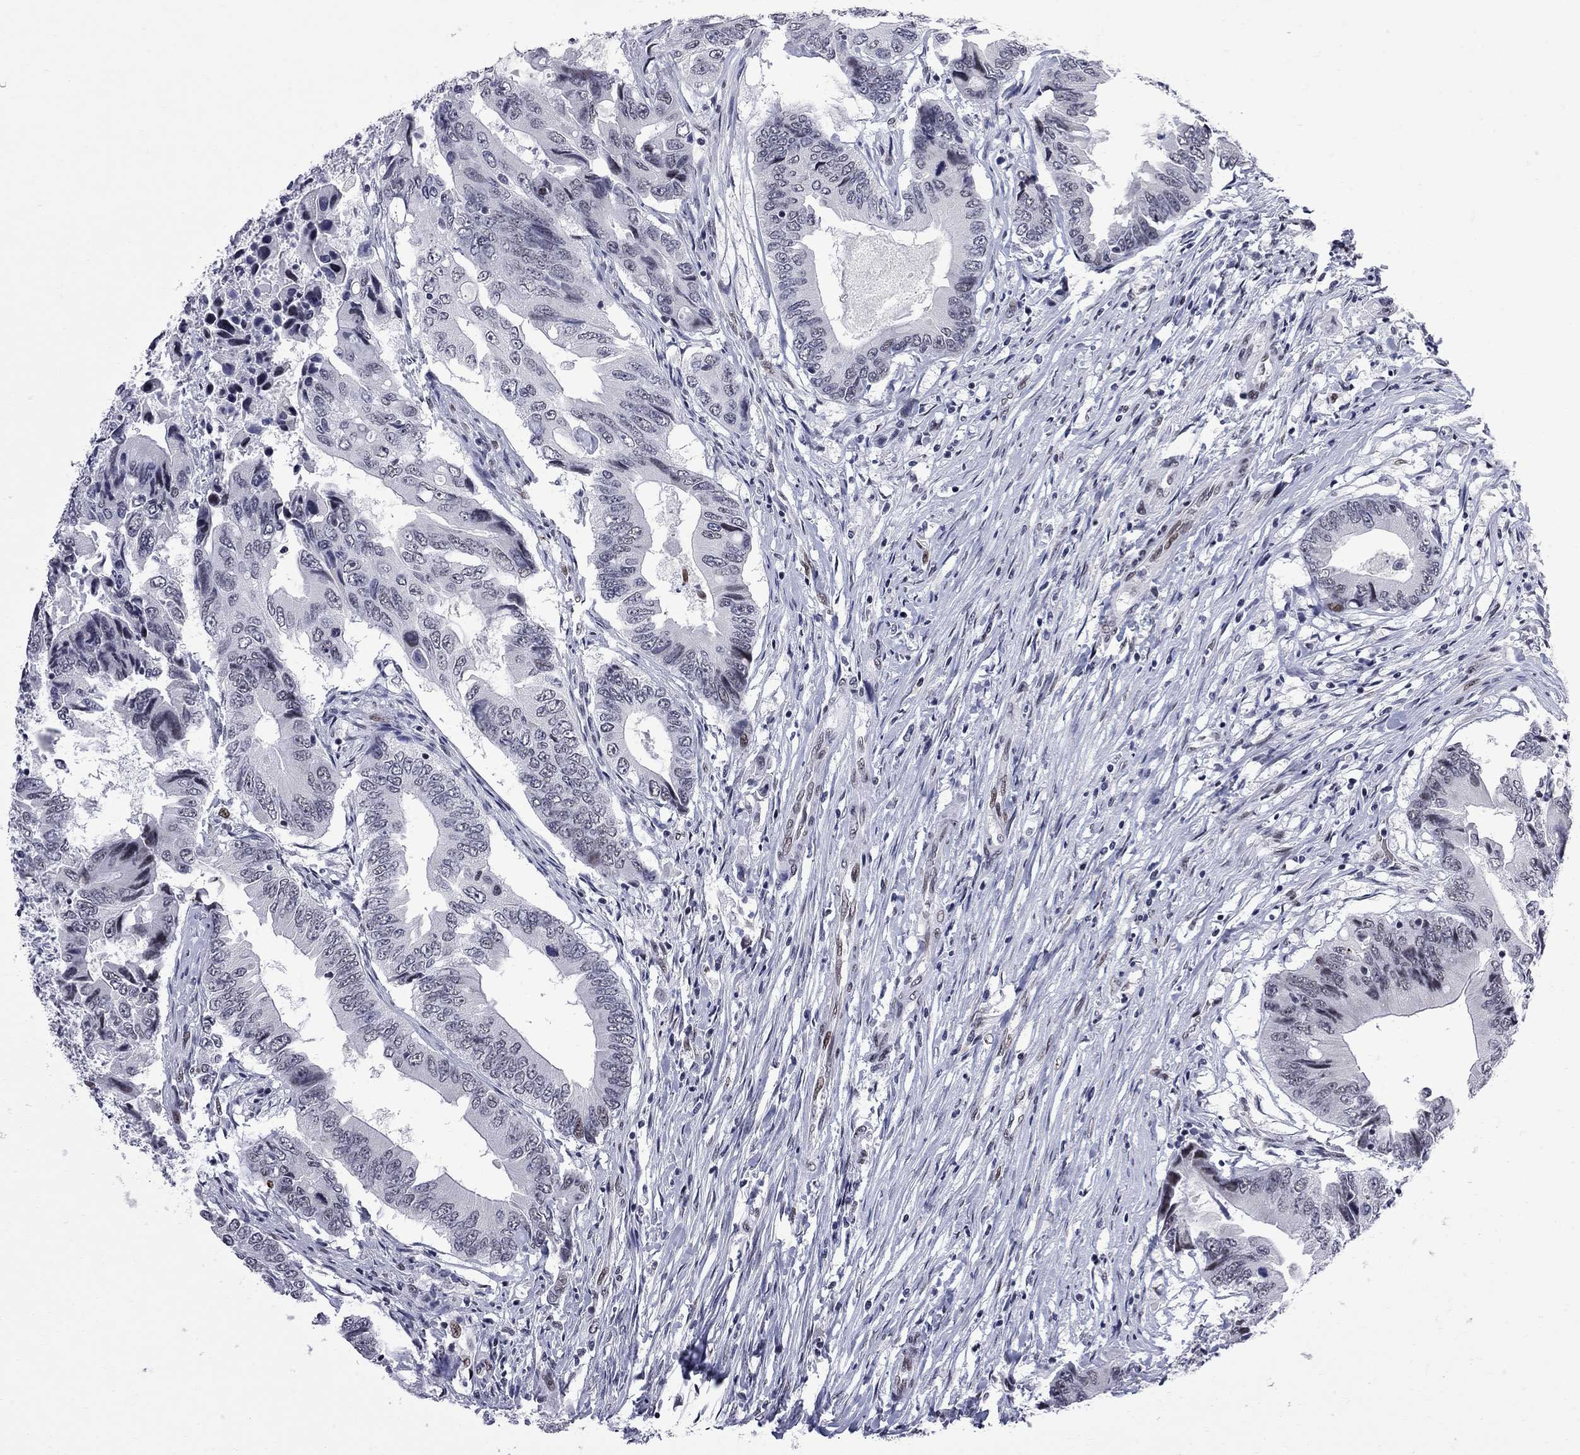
{"staining": {"intensity": "weak", "quantity": "<25%", "location": "nuclear"}, "tissue": "colorectal cancer", "cell_type": "Tumor cells", "image_type": "cancer", "snomed": [{"axis": "morphology", "description": "Adenocarcinoma, NOS"}, {"axis": "topography", "description": "Colon"}], "caption": "IHC image of neoplastic tissue: adenocarcinoma (colorectal) stained with DAB (3,3'-diaminobenzidine) reveals no significant protein staining in tumor cells.", "gene": "ZBTB47", "patient": {"sex": "female", "age": 90}}